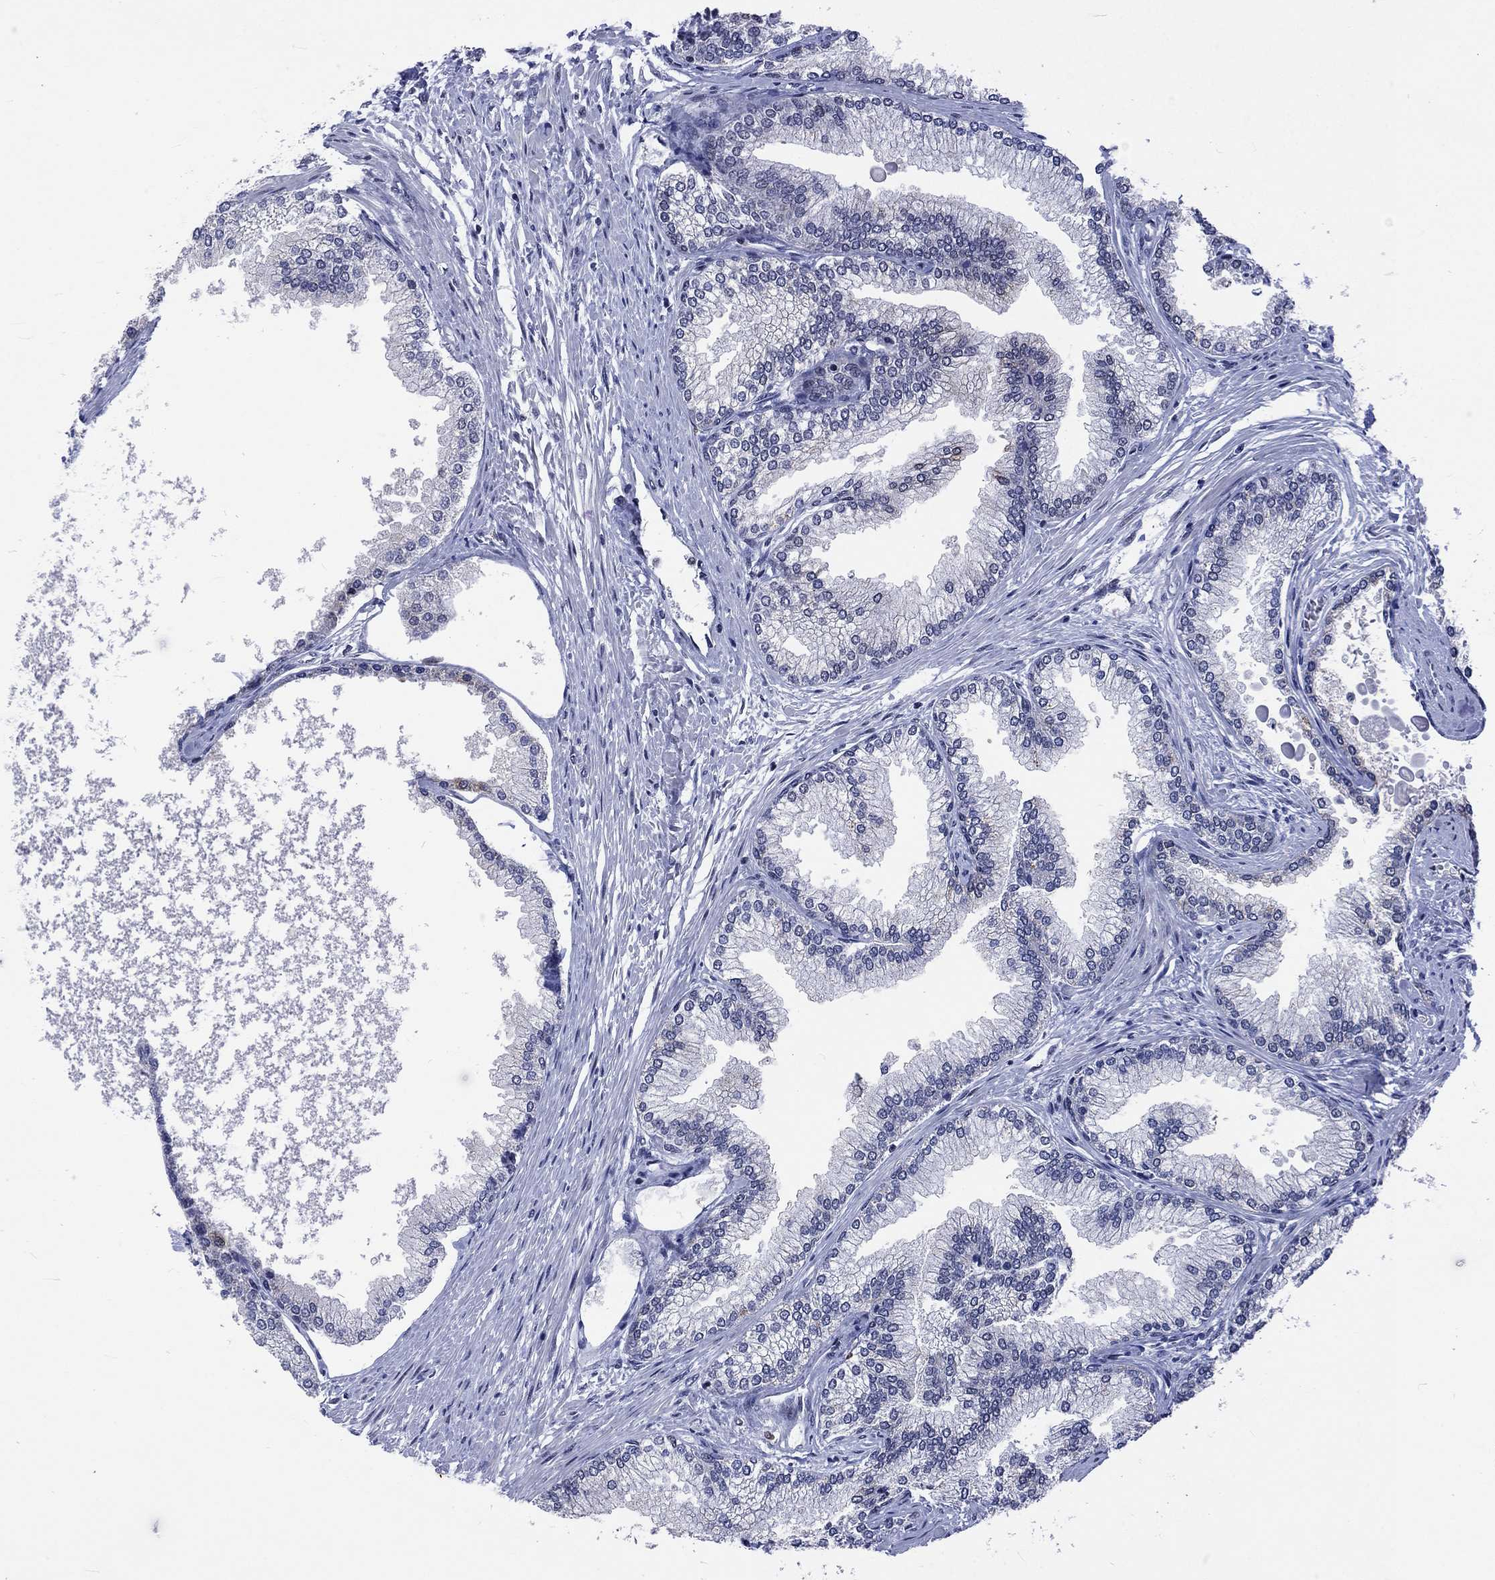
{"staining": {"intensity": "moderate", "quantity": "<25%", "location": "nuclear"}, "tissue": "prostate", "cell_type": "Glandular cells", "image_type": "normal", "snomed": [{"axis": "morphology", "description": "Normal tissue, NOS"}, {"axis": "topography", "description": "Prostate"}], "caption": "Glandular cells show low levels of moderate nuclear staining in approximately <25% of cells in normal prostate. (brown staining indicates protein expression, while blue staining denotes nuclei).", "gene": "HCFC1", "patient": {"sex": "male", "age": 72}}